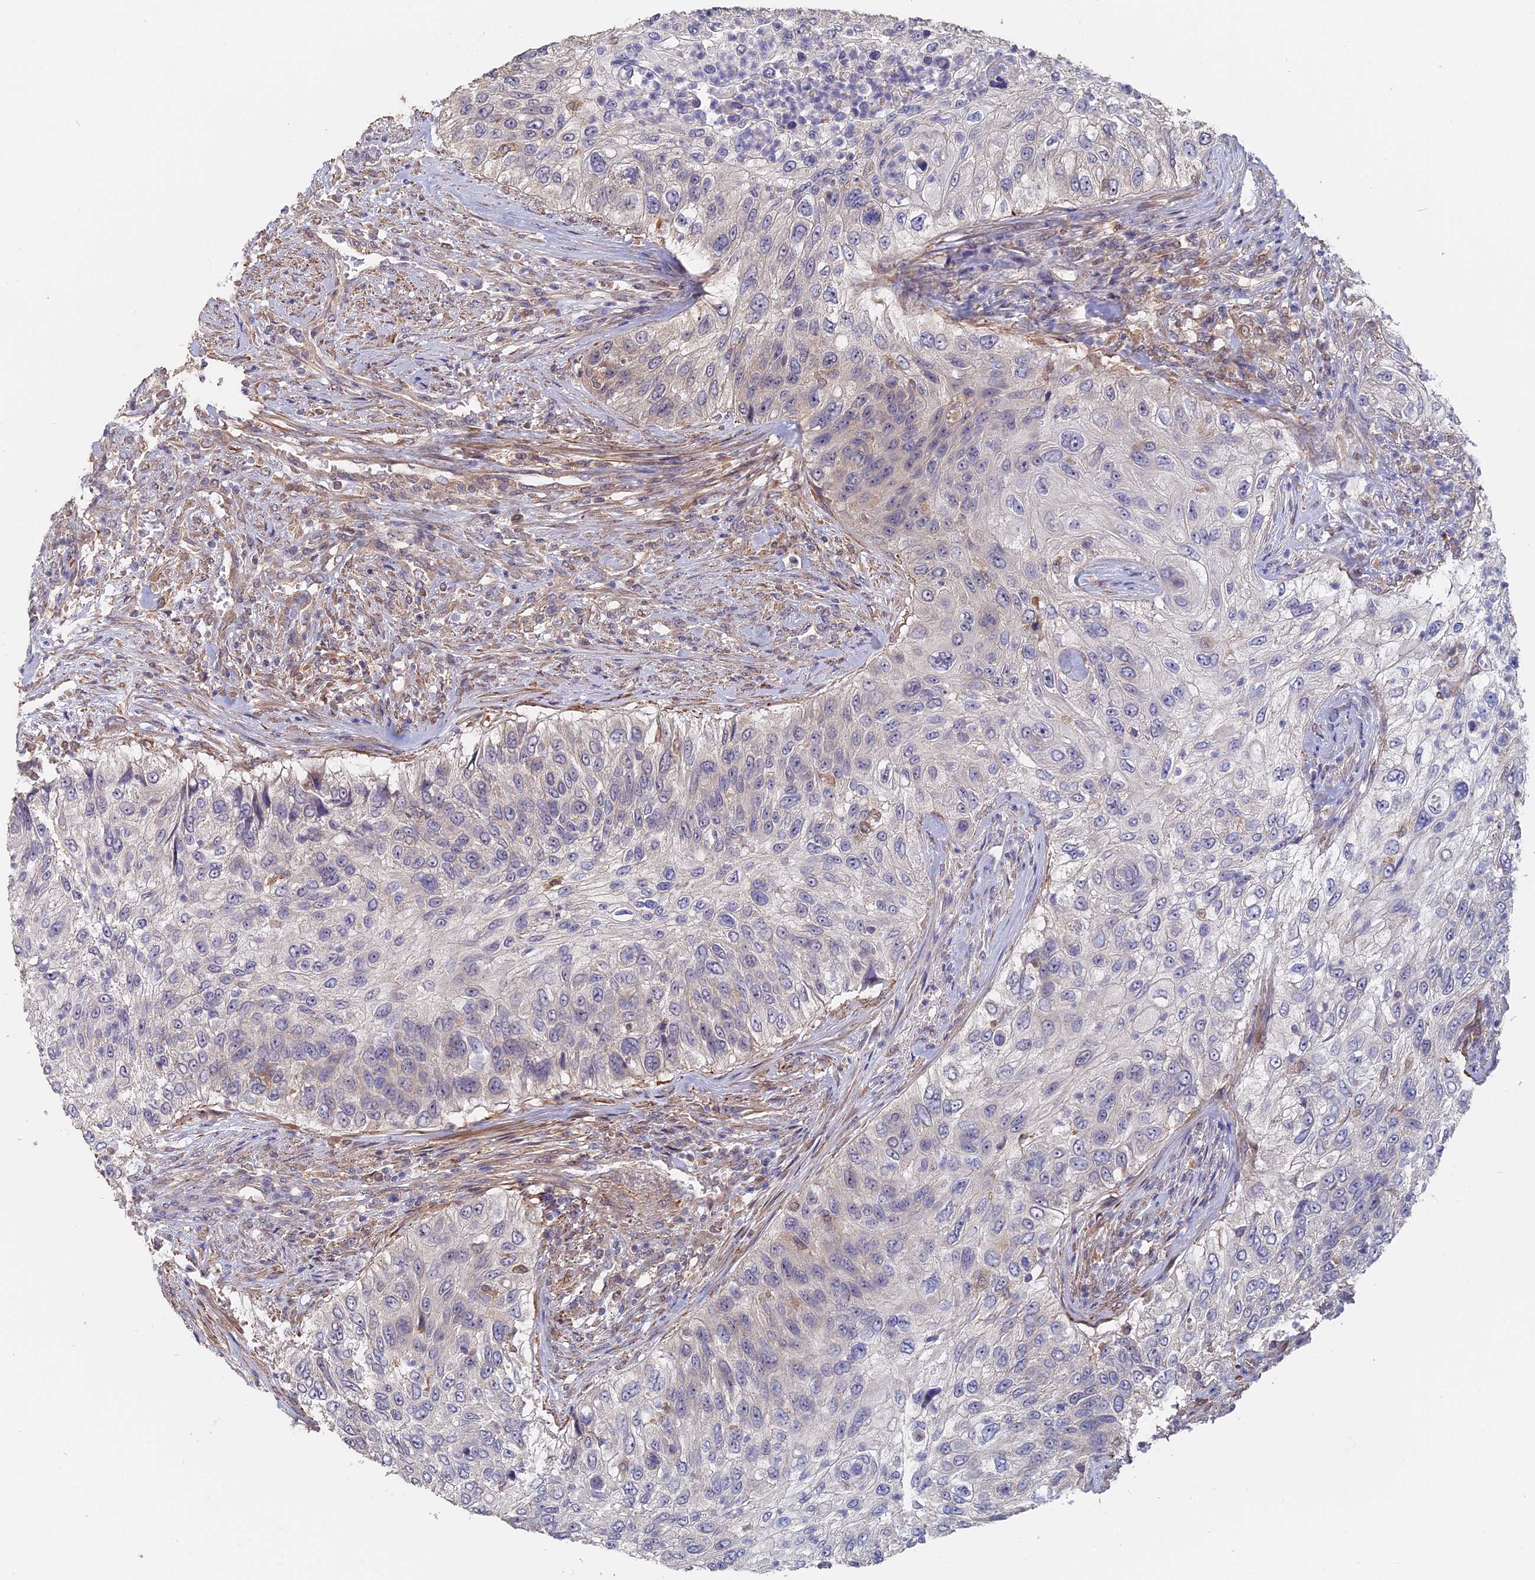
{"staining": {"intensity": "negative", "quantity": "none", "location": "none"}, "tissue": "urothelial cancer", "cell_type": "Tumor cells", "image_type": "cancer", "snomed": [{"axis": "morphology", "description": "Urothelial carcinoma, High grade"}, {"axis": "topography", "description": "Urinary bladder"}], "caption": "Immunohistochemical staining of urothelial cancer exhibits no significant positivity in tumor cells.", "gene": "SAC3D1", "patient": {"sex": "female", "age": 60}}